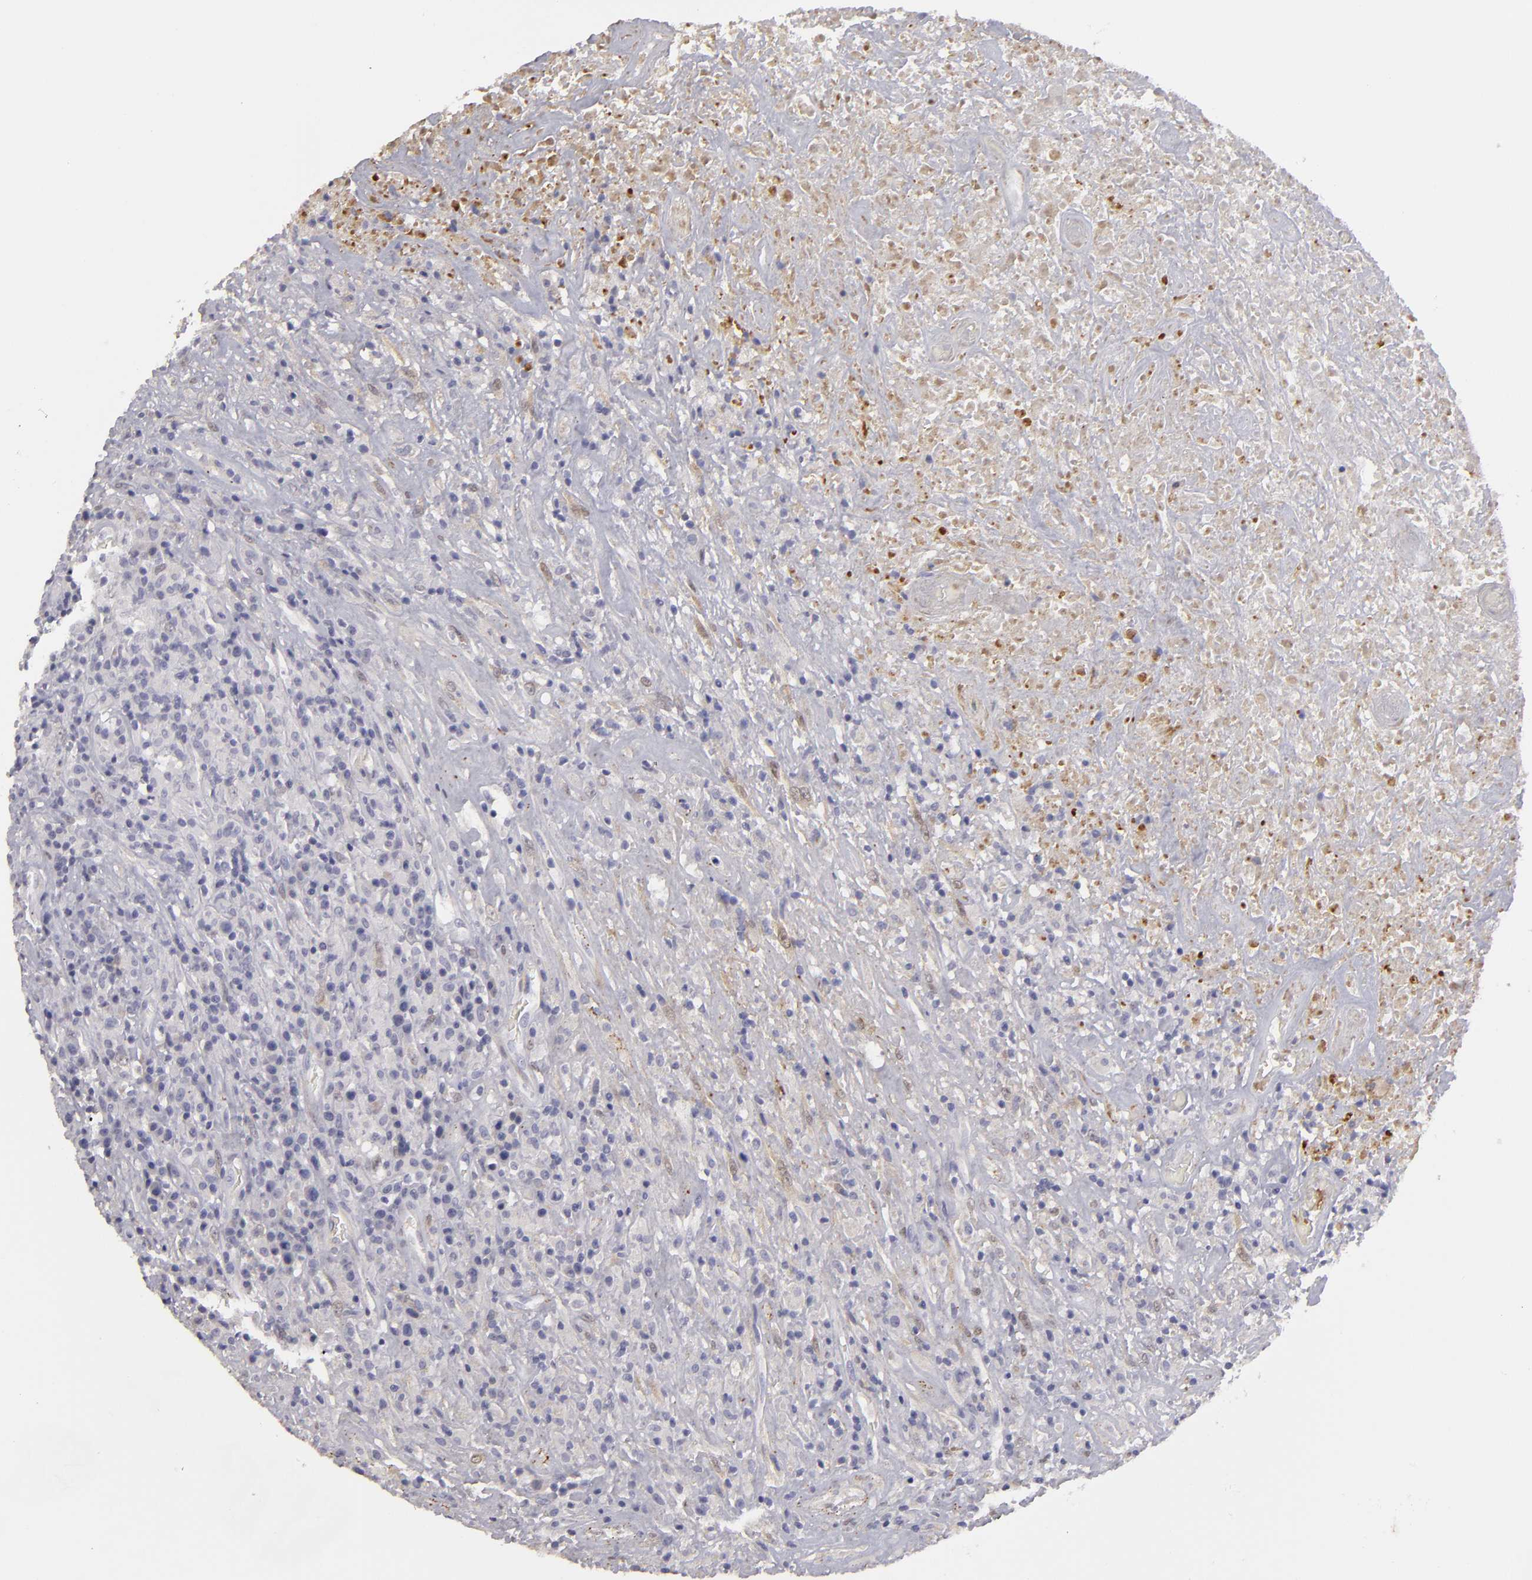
{"staining": {"intensity": "negative", "quantity": "none", "location": "none"}, "tissue": "lymphoma", "cell_type": "Tumor cells", "image_type": "cancer", "snomed": [{"axis": "morphology", "description": "Hodgkin's disease, NOS"}, {"axis": "topography", "description": "Lymph node"}], "caption": "The photomicrograph displays no staining of tumor cells in lymphoma.", "gene": "EFS", "patient": {"sex": "male", "age": 46}}